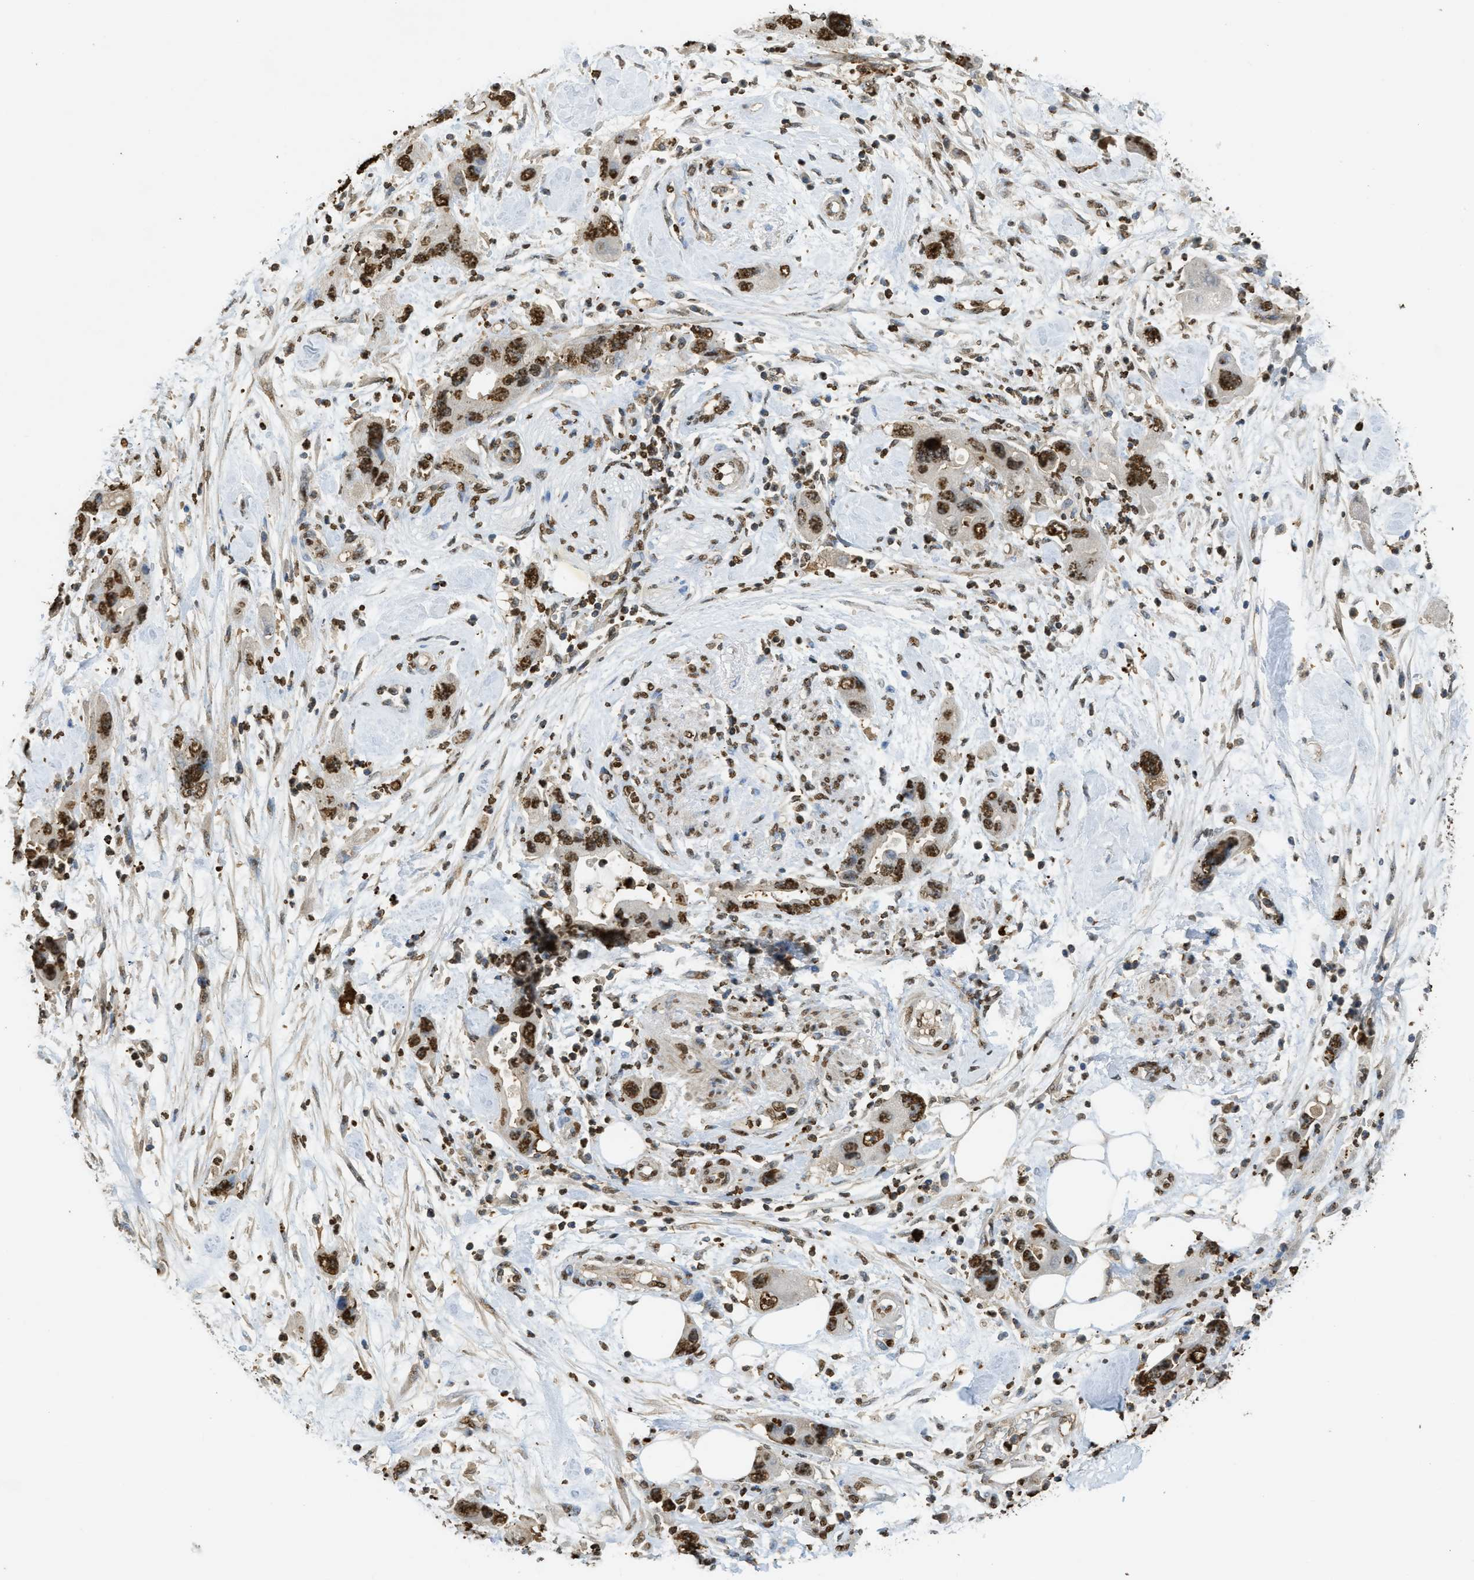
{"staining": {"intensity": "strong", "quantity": ">75%", "location": "nuclear"}, "tissue": "pancreatic cancer", "cell_type": "Tumor cells", "image_type": "cancer", "snomed": [{"axis": "morphology", "description": "Normal tissue, NOS"}, {"axis": "morphology", "description": "Adenocarcinoma, NOS"}, {"axis": "topography", "description": "Pancreas"}], "caption": "Human pancreatic adenocarcinoma stained with a brown dye reveals strong nuclear positive positivity in approximately >75% of tumor cells.", "gene": "NR5A2", "patient": {"sex": "female", "age": 71}}